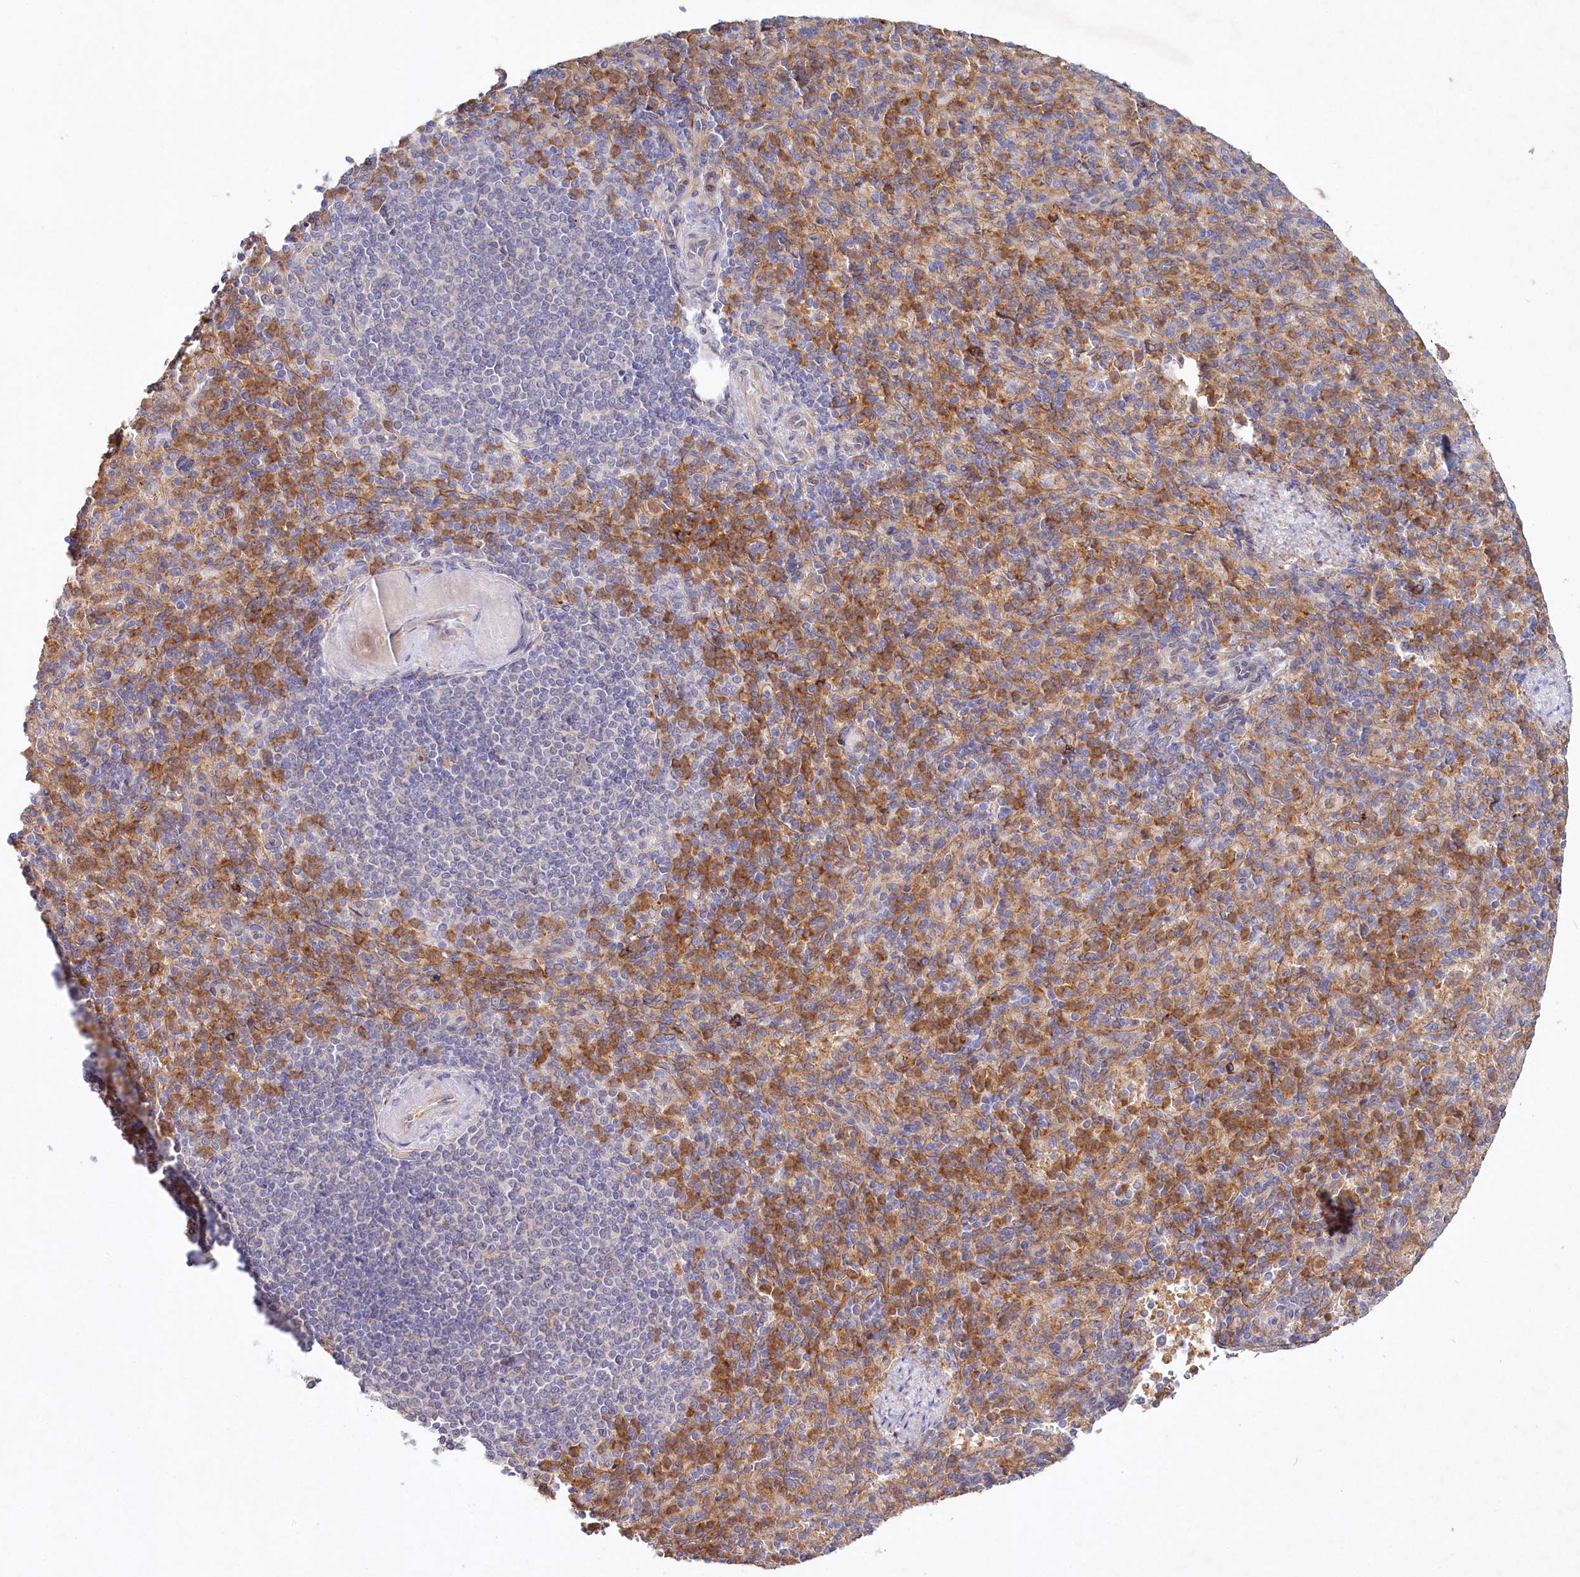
{"staining": {"intensity": "moderate", "quantity": "25%-75%", "location": "cytoplasmic/membranous"}, "tissue": "spleen", "cell_type": "Cells in red pulp", "image_type": "normal", "snomed": [{"axis": "morphology", "description": "Normal tissue, NOS"}, {"axis": "topography", "description": "Spleen"}], "caption": "IHC photomicrograph of normal spleen: human spleen stained using IHC shows medium levels of moderate protein expression localized specifically in the cytoplasmic/membranous of cells in red pulp, appearing as a cytoplasmic/membranous brown color.", "gene": "ALDH3B1", "patient": {"sex": "female", "age": 74}}